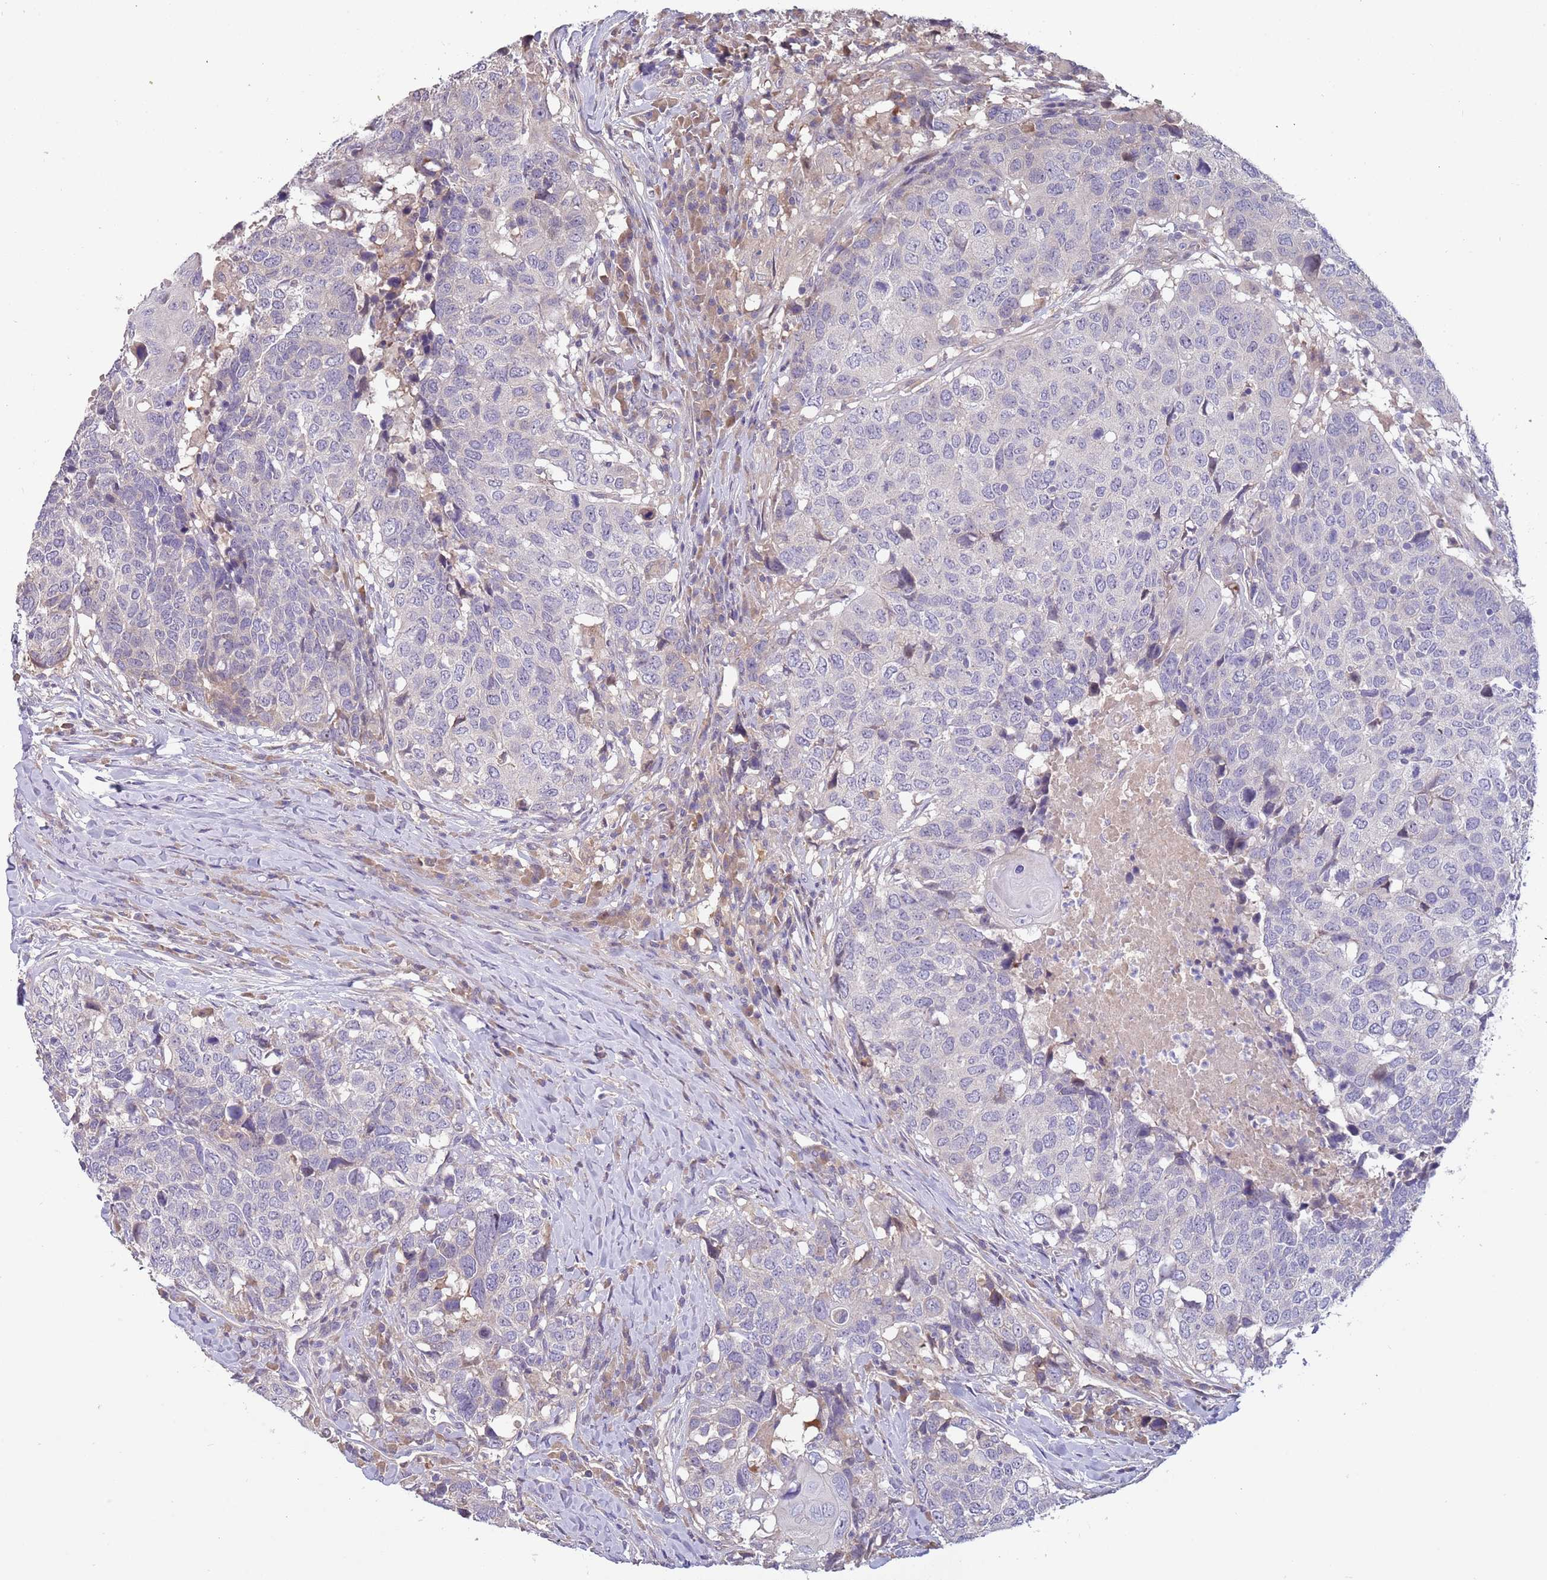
{"staining": {"intensity": "negative", "quantity": "none", "location": "none"}, "tissue": "head and neck cancer", "cell_type": "Tumor cells", "image_type": "cancer", "snomed": [{"axis": "morphology", "description": "Normal tissue, NOS"}, {"axis": "morphology", "description": "Squamous cell carcinoma, NOS"}, {"axis": "topography", "description": "Skeletal muscle"}, {"axis": "topography", "description": "Vascular tissue"}, {"axis": "topography", "description": "Peripheral nerve tissue"}, {"axis": "topography", "description": "Head-Neck"}], "caption": "The micrograph demonstrates no significant expression in tumor cells of head and neck squamous cell carcinoma.", "gene": "CABYR", "patient": {"sex": "male", "age": 66}}